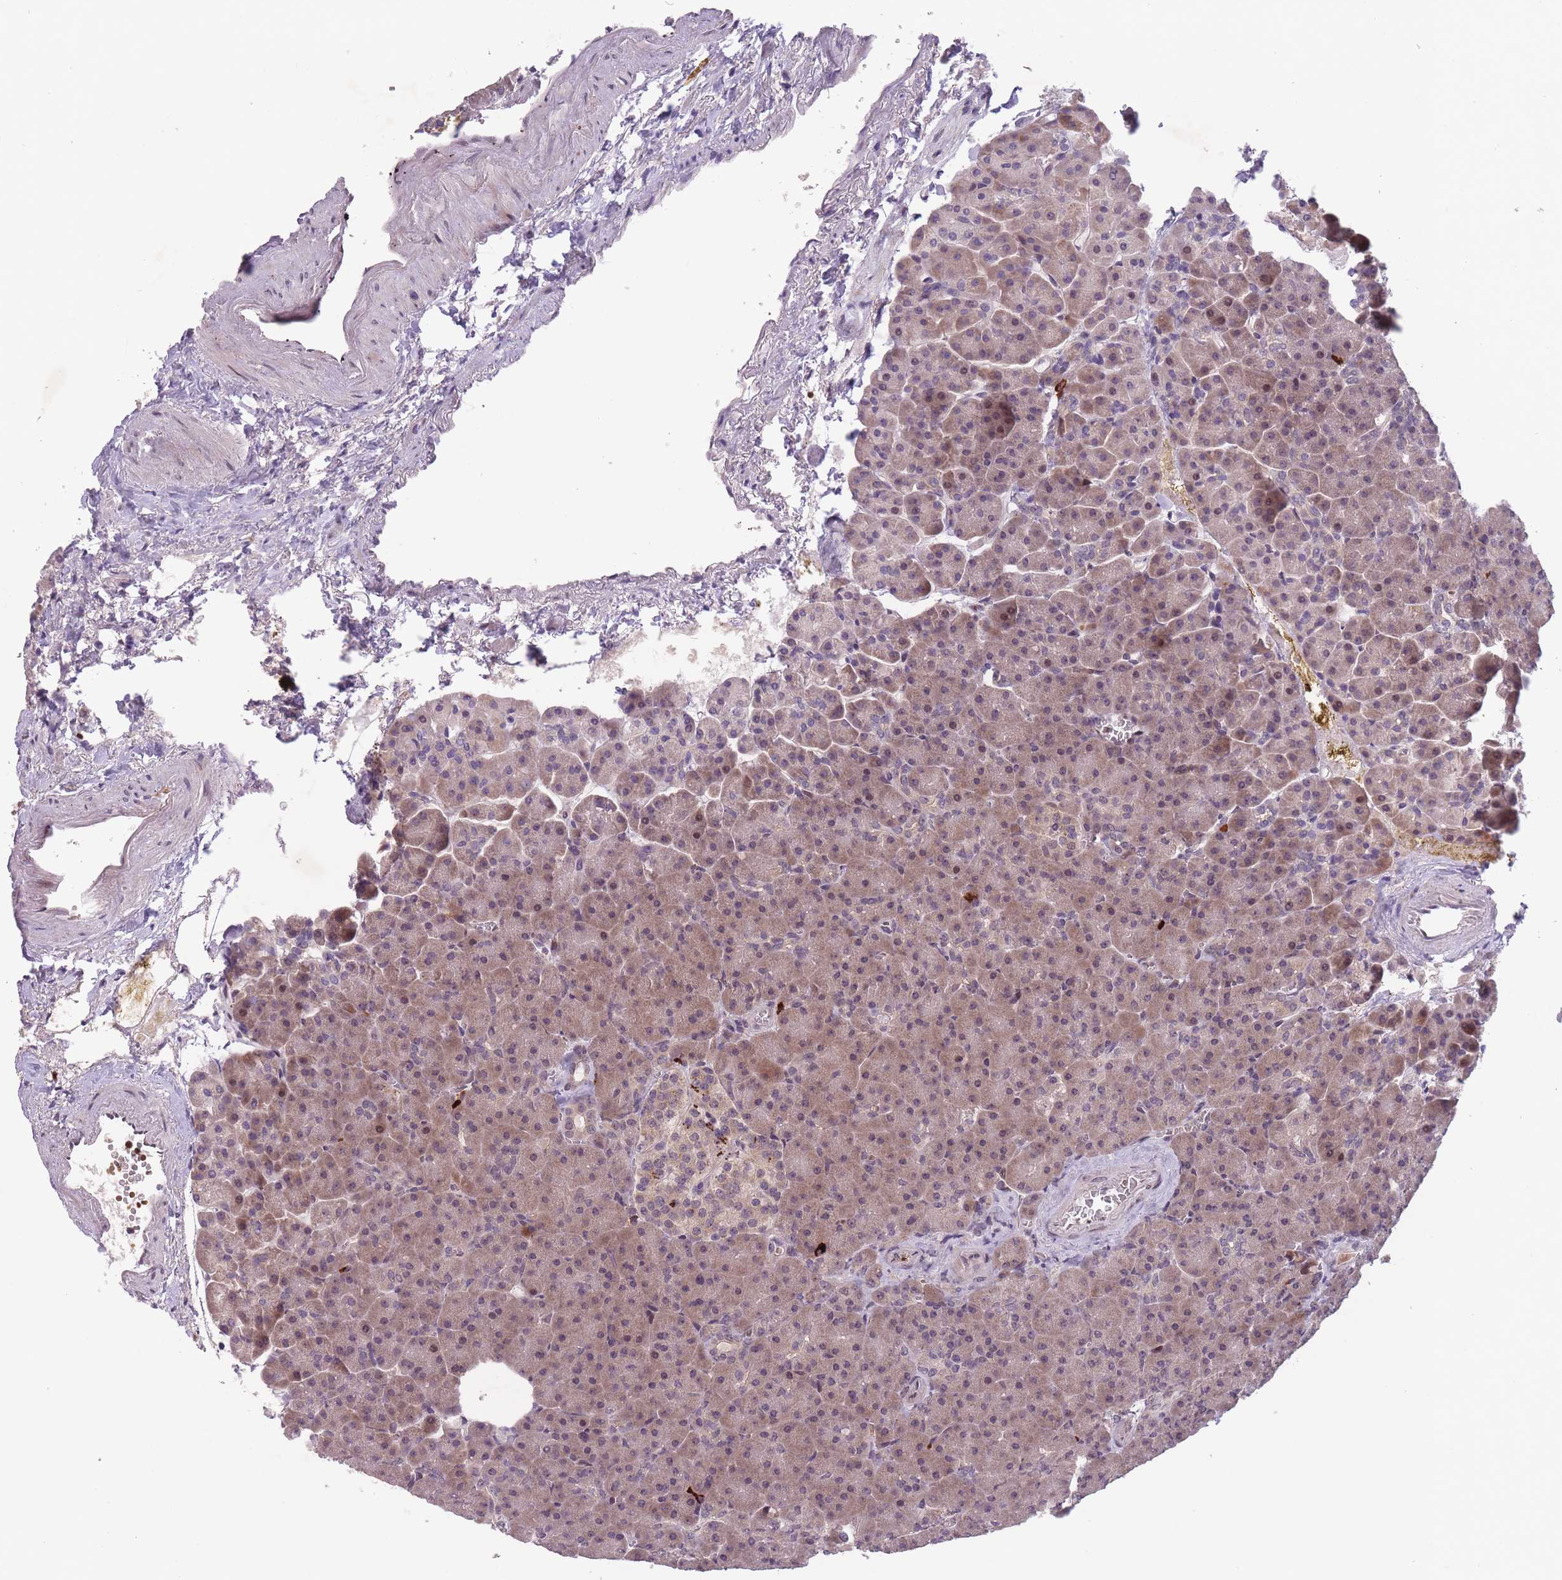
{"staining": {"intensity": "moderate", "quantity": "25%-75%", "location": "cytoplasmic/membranous"}, "tissue": "pancreas", "cell_type": "Exocrine glandular cells", "image_type": "normal", "snomed": [{"axis": "morphology", "description": "Normal tissue, NOS"}, {"axis": "topography", "description": "Pancreas"}], "caption": "Brown immunohistochemical staining in normal pancreas shows moderate cytoplasmic/membranous positivity in about 25%-75% of exocrine glandular cells.", "gene": "SECTM1", "patient": {"sex": "female", "age": 74}}